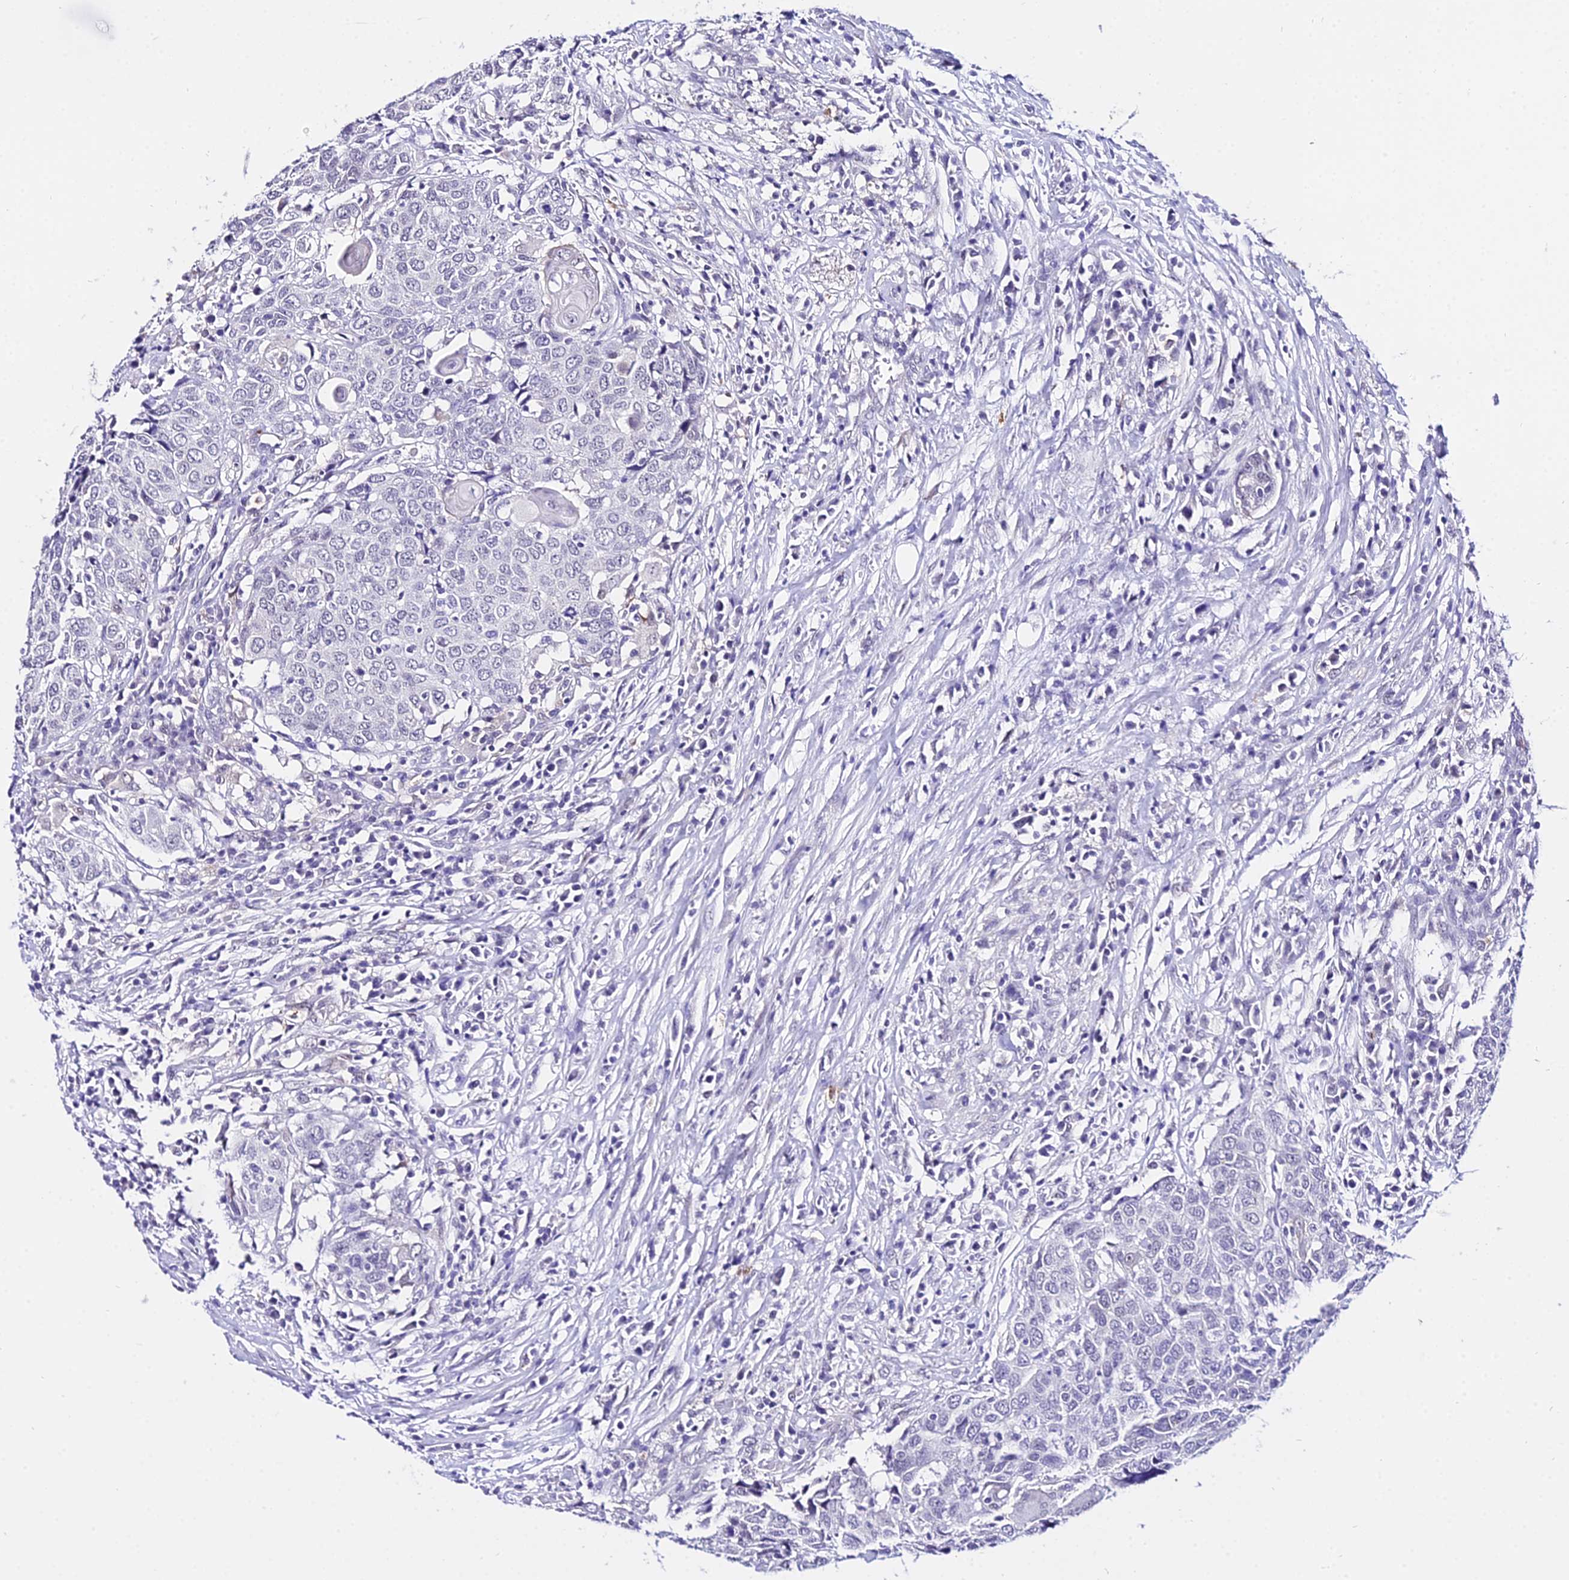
{"staining": {"intensity": "negative", "quantity": "none", "location": "none"}, "tissue": "head and neck cancer", "cell_type": "Tumor cells", "image_type": "cancer", "snomed": [{"axis": "morphology", "description": "Squamous cell carcinoma, NOS"}, {"axis": "topography", "description": "Head-Neck"}], "caption": "Tumor cells are negative for brown protein staining in squamous cell carcinoma (head and neck).", "gene": "POLR2I", "patient": {"sex": "male", "age": 66}}